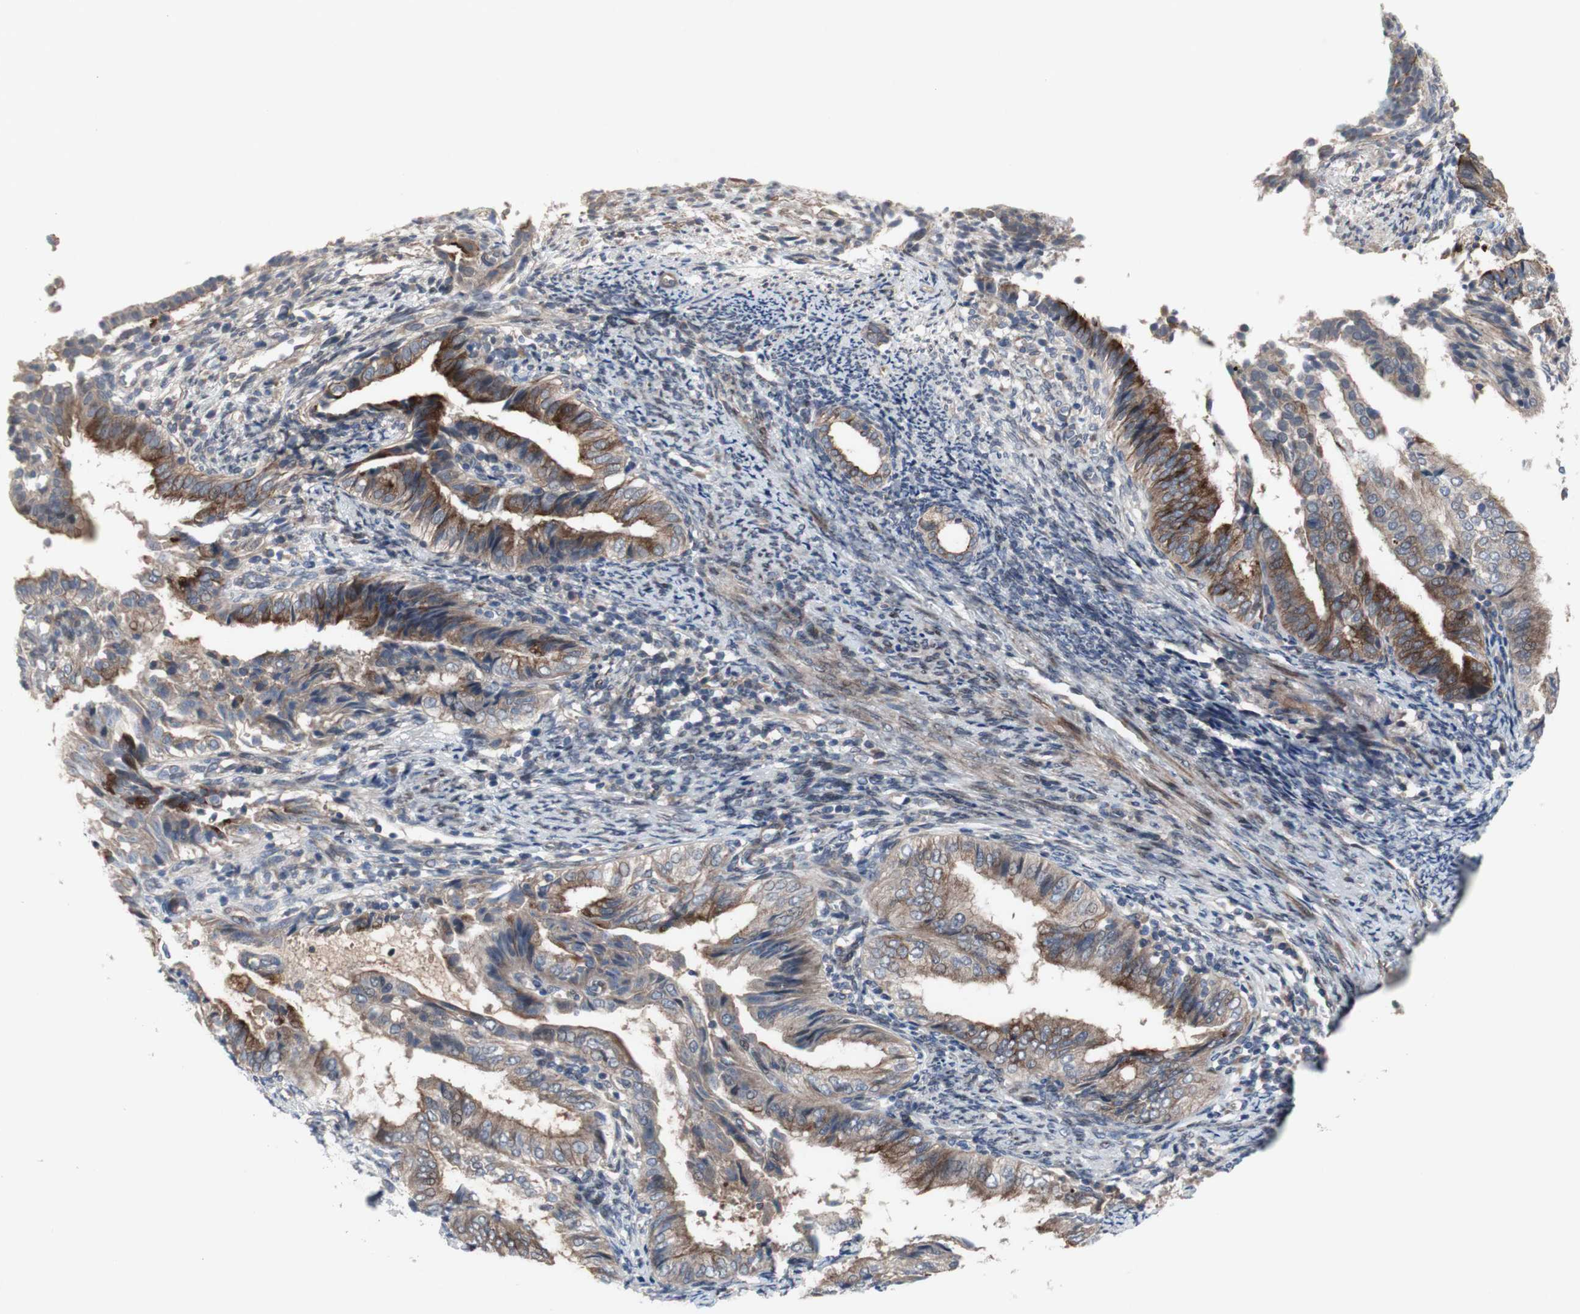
{"staining": {"intensity": "moderate", "quantity": ">75%", "location": "cytoplasmic/membranous"}, "tissue": "endometrial cancer", "cell_type": "Tumor cells", "image_type": "cancer", "snomed": [{"axis": "morphology", "description": "Adenocarcinoma, NOS"}, {"axis": "topography", "description": "Endometrium"}], "caption": "The image displays staining of endometrial cancer (adenocarcinoma), revealing moderate cytoplasmic/membranous protein positivity (brown color) within tumor cells.", "gene": "OAZ1", "patient": {"sex": "female", "age": 58}}